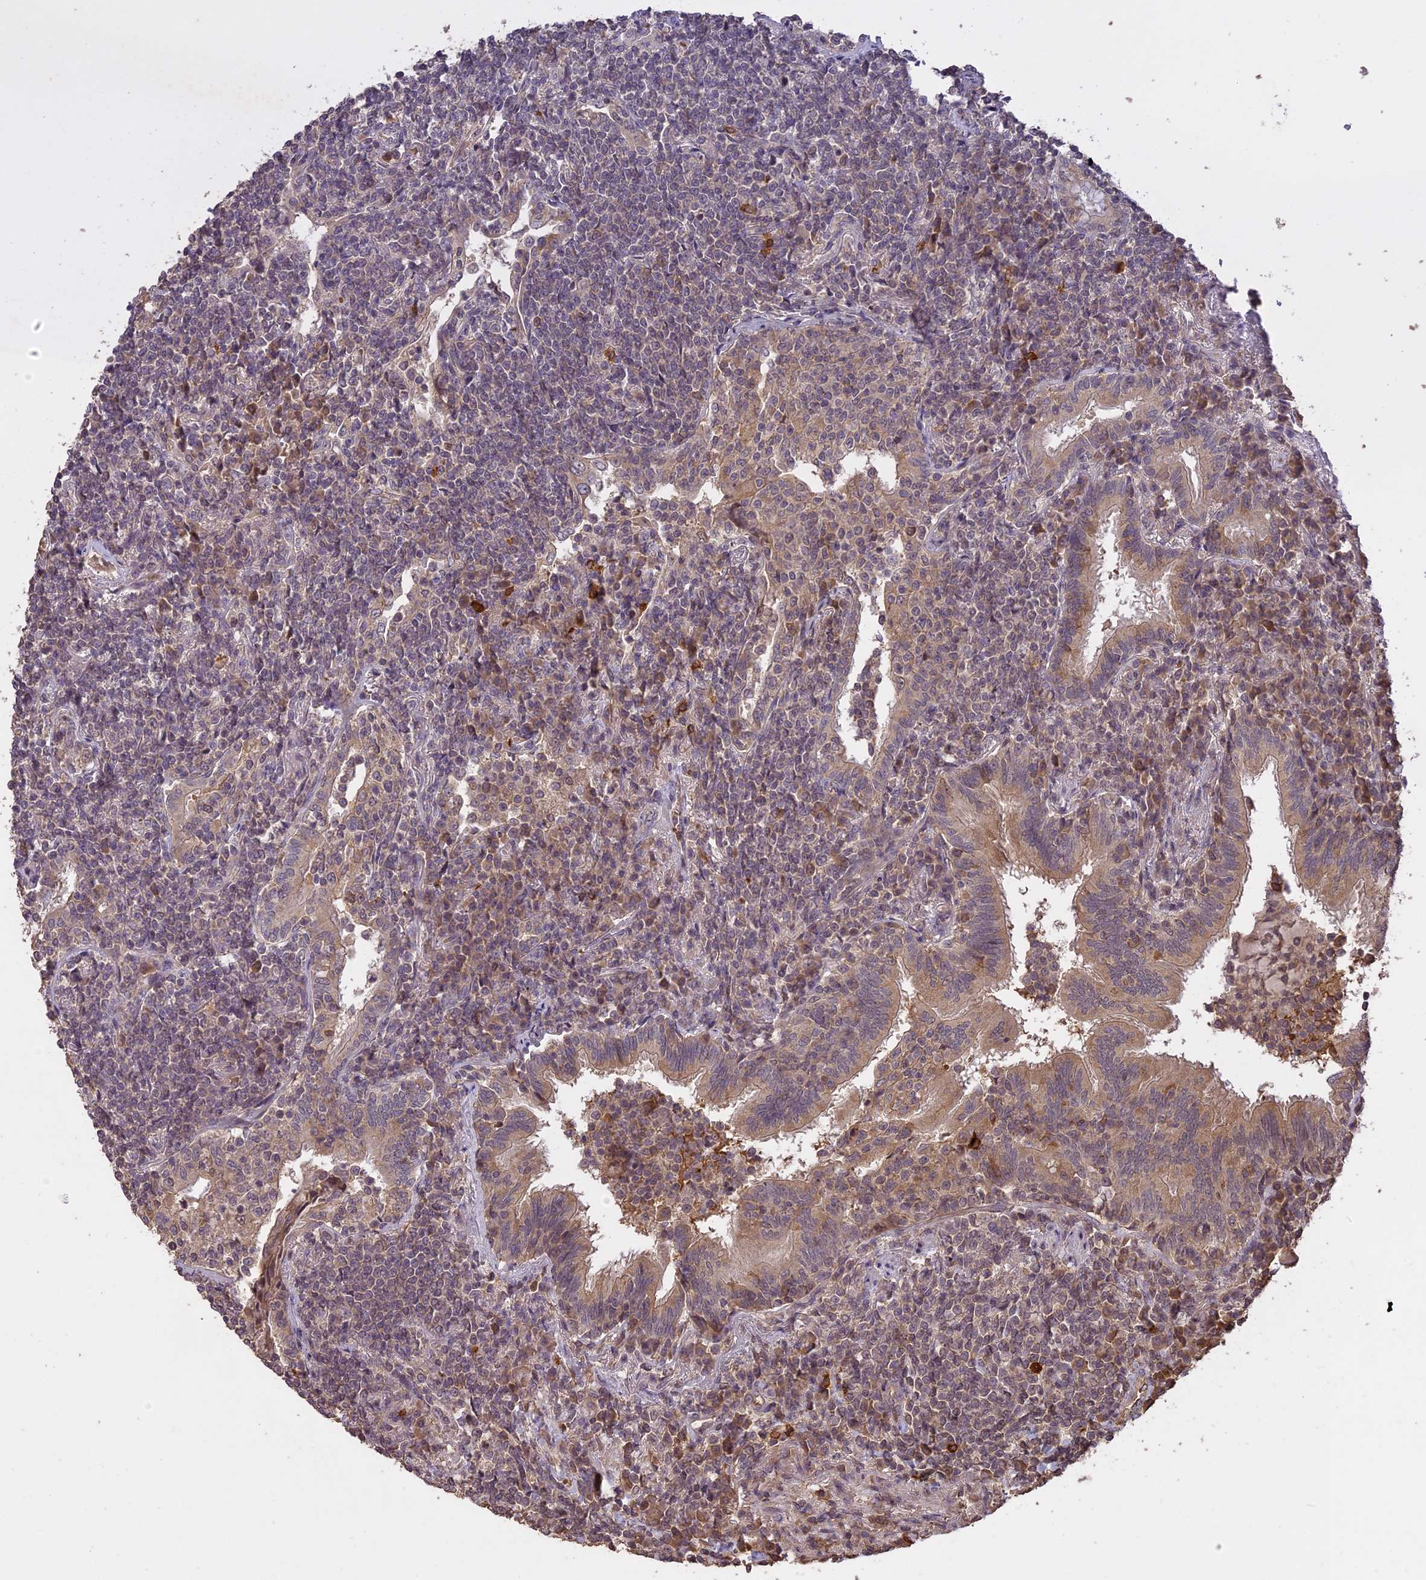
{"staining": {"intensity": "weak", "quantity": "<25%", "location": "cytoplasmic/membranous"}, "tissue": "lymphoma", "cell_type": "Tumor cells", "image_type": "cancer", "snomed": [{"axis": "morphology", "description": "Malignant lymphoma, non-Hodgkin's type, Low grade"}, {"axis": "topography", "description": "Lung"}], "caption": "Immunohistochemistry of malignant lymphoma, non-Hodgkin's type (low-grade) displays no staining in tumor cells. Nuclei are stained in blue.", "gene": "TIGD7", "patient": {"sex": "female", "age": 71}}